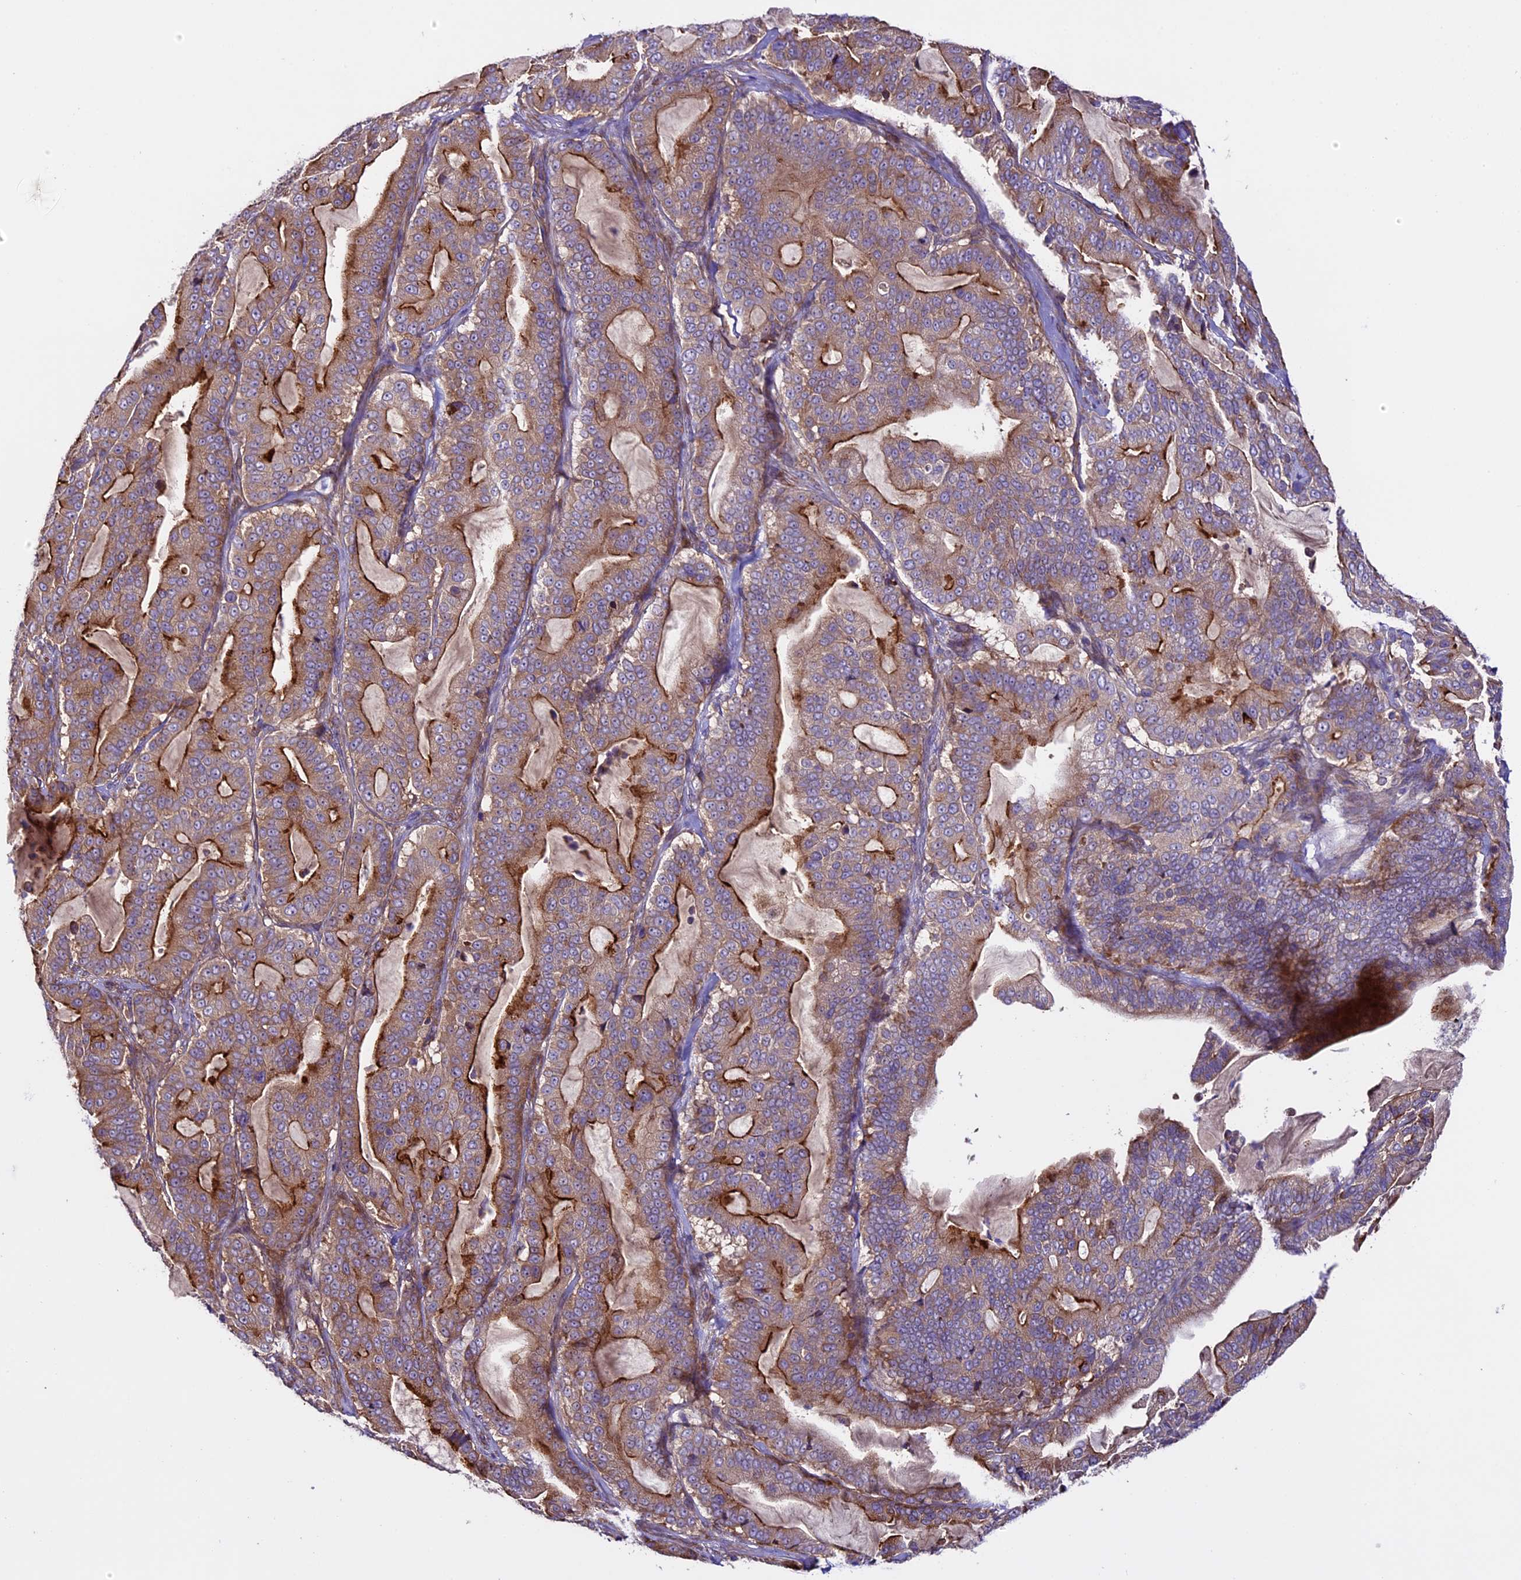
{"staining": {"intensity": "moderate", "quantity": "25%-75%", "location": "cytoplasmic/membranous"}, "tissue": "pancreatic cancer", "cell_type": "Tumor cells", "image_type": "cancer", "snomed": [{"axis": "morphology", "description": "Adenocarcinoma, NOS"}, {"axis": "topography", "description": "Pancreas"}], "caption": "DAB immunohistochemical staining of human pancreatic cancer displays moderate cytoplasmic/membranous protein staining in about 25%-75% of tumor cells. The protein is shown in brown color, while the nuclei are stained blue.", "gene": "SPIRE1", "patient": {"sex": "male", "age": 63}}